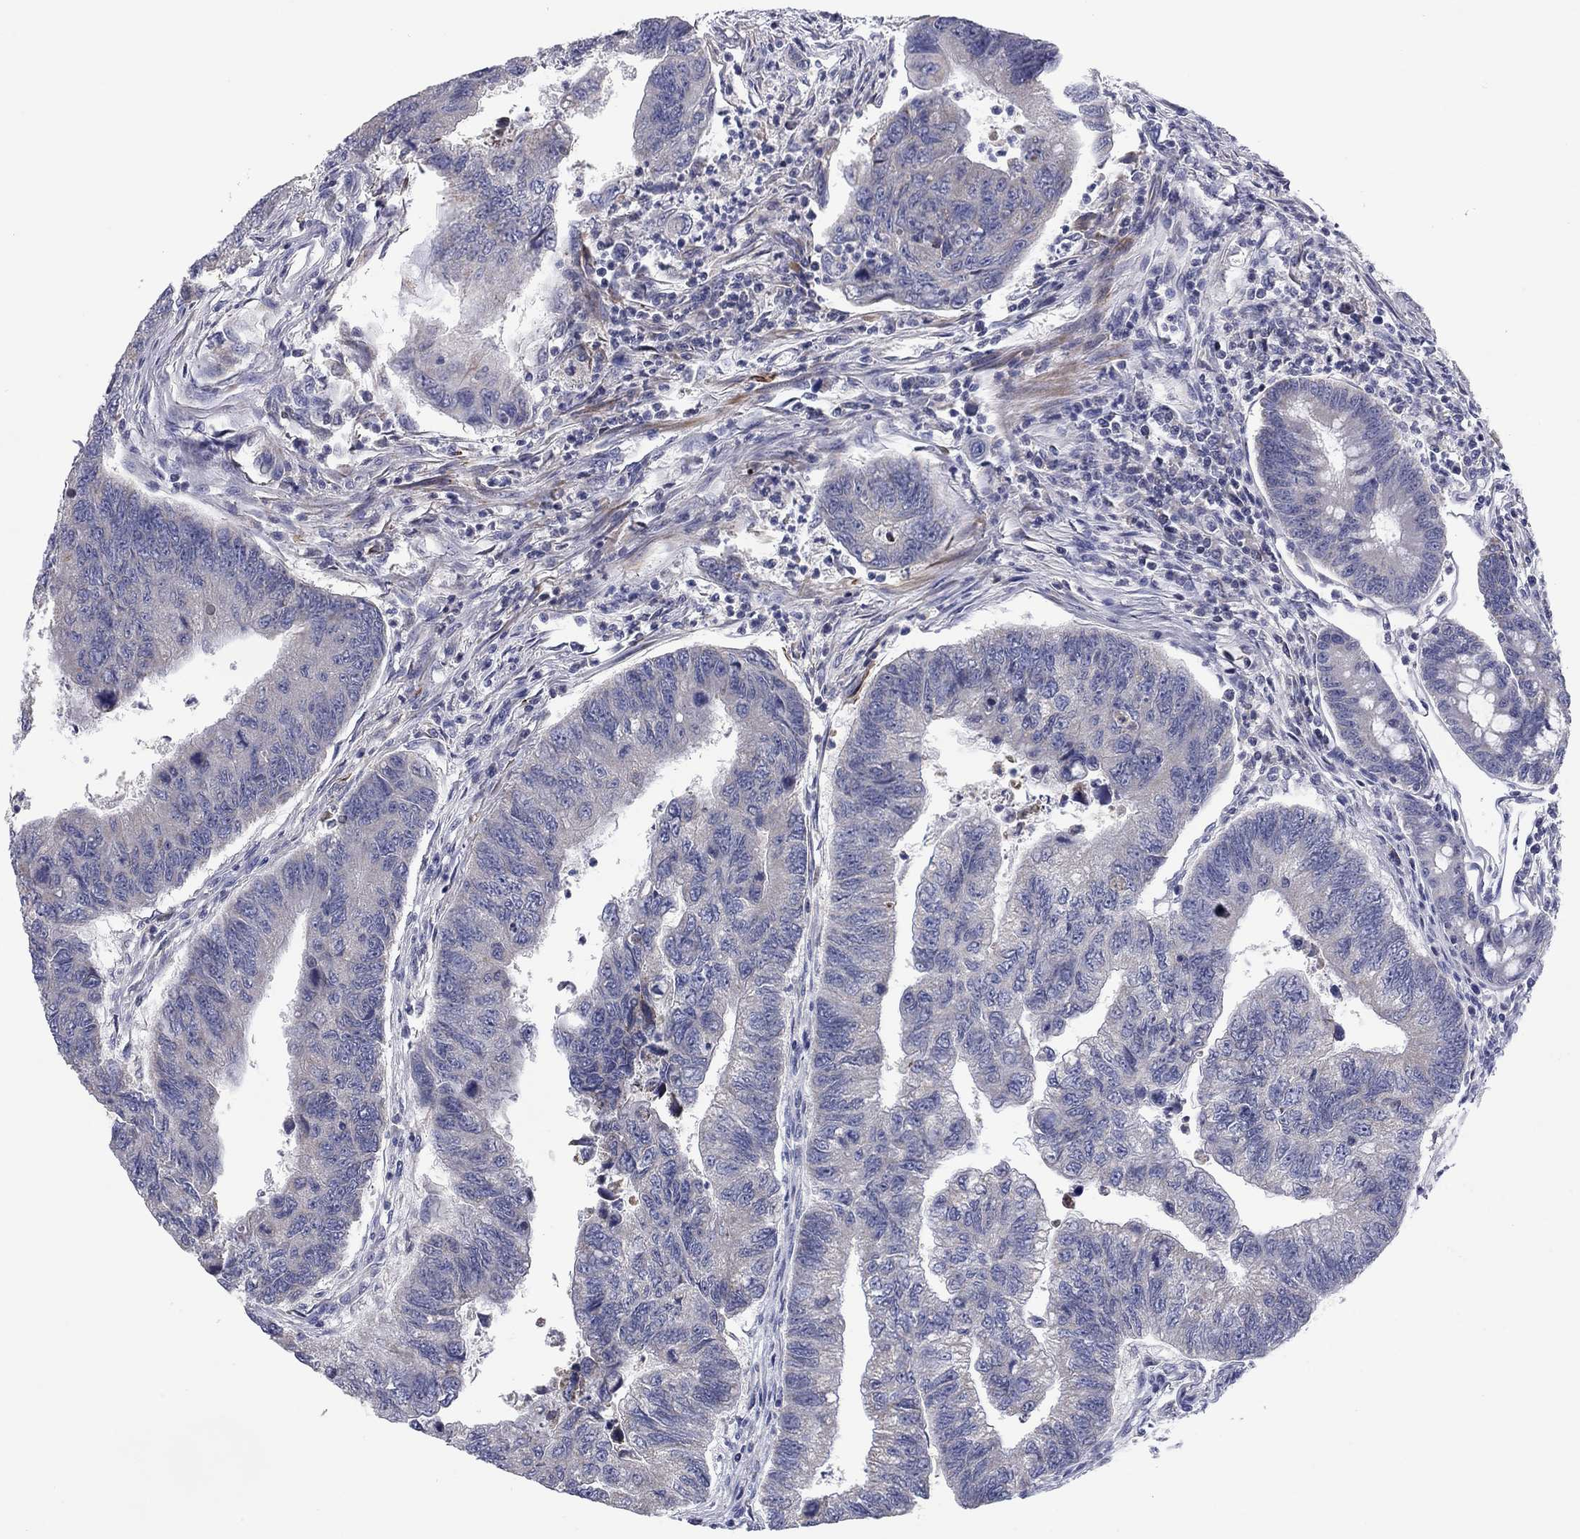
{"staining": {"intensity": "negative", "quantity": "none", "location": "none"}, "tissue": "colorectal cancer", "cell_type": "Tumor cells", "image_type": "cancer", "snomed": [{"axis": "morphology", "description": "Adenocarcinoma, NOS"}, {"axis": "topography", "description": "Colon"}], "caption": "High power microscopy micrograph of an IHC photomicrograph of colorectal cancer, revealing no significant positivity in tumor cells.", "gene": "FRK", "patient": {"sex": "female", "age": 65}}